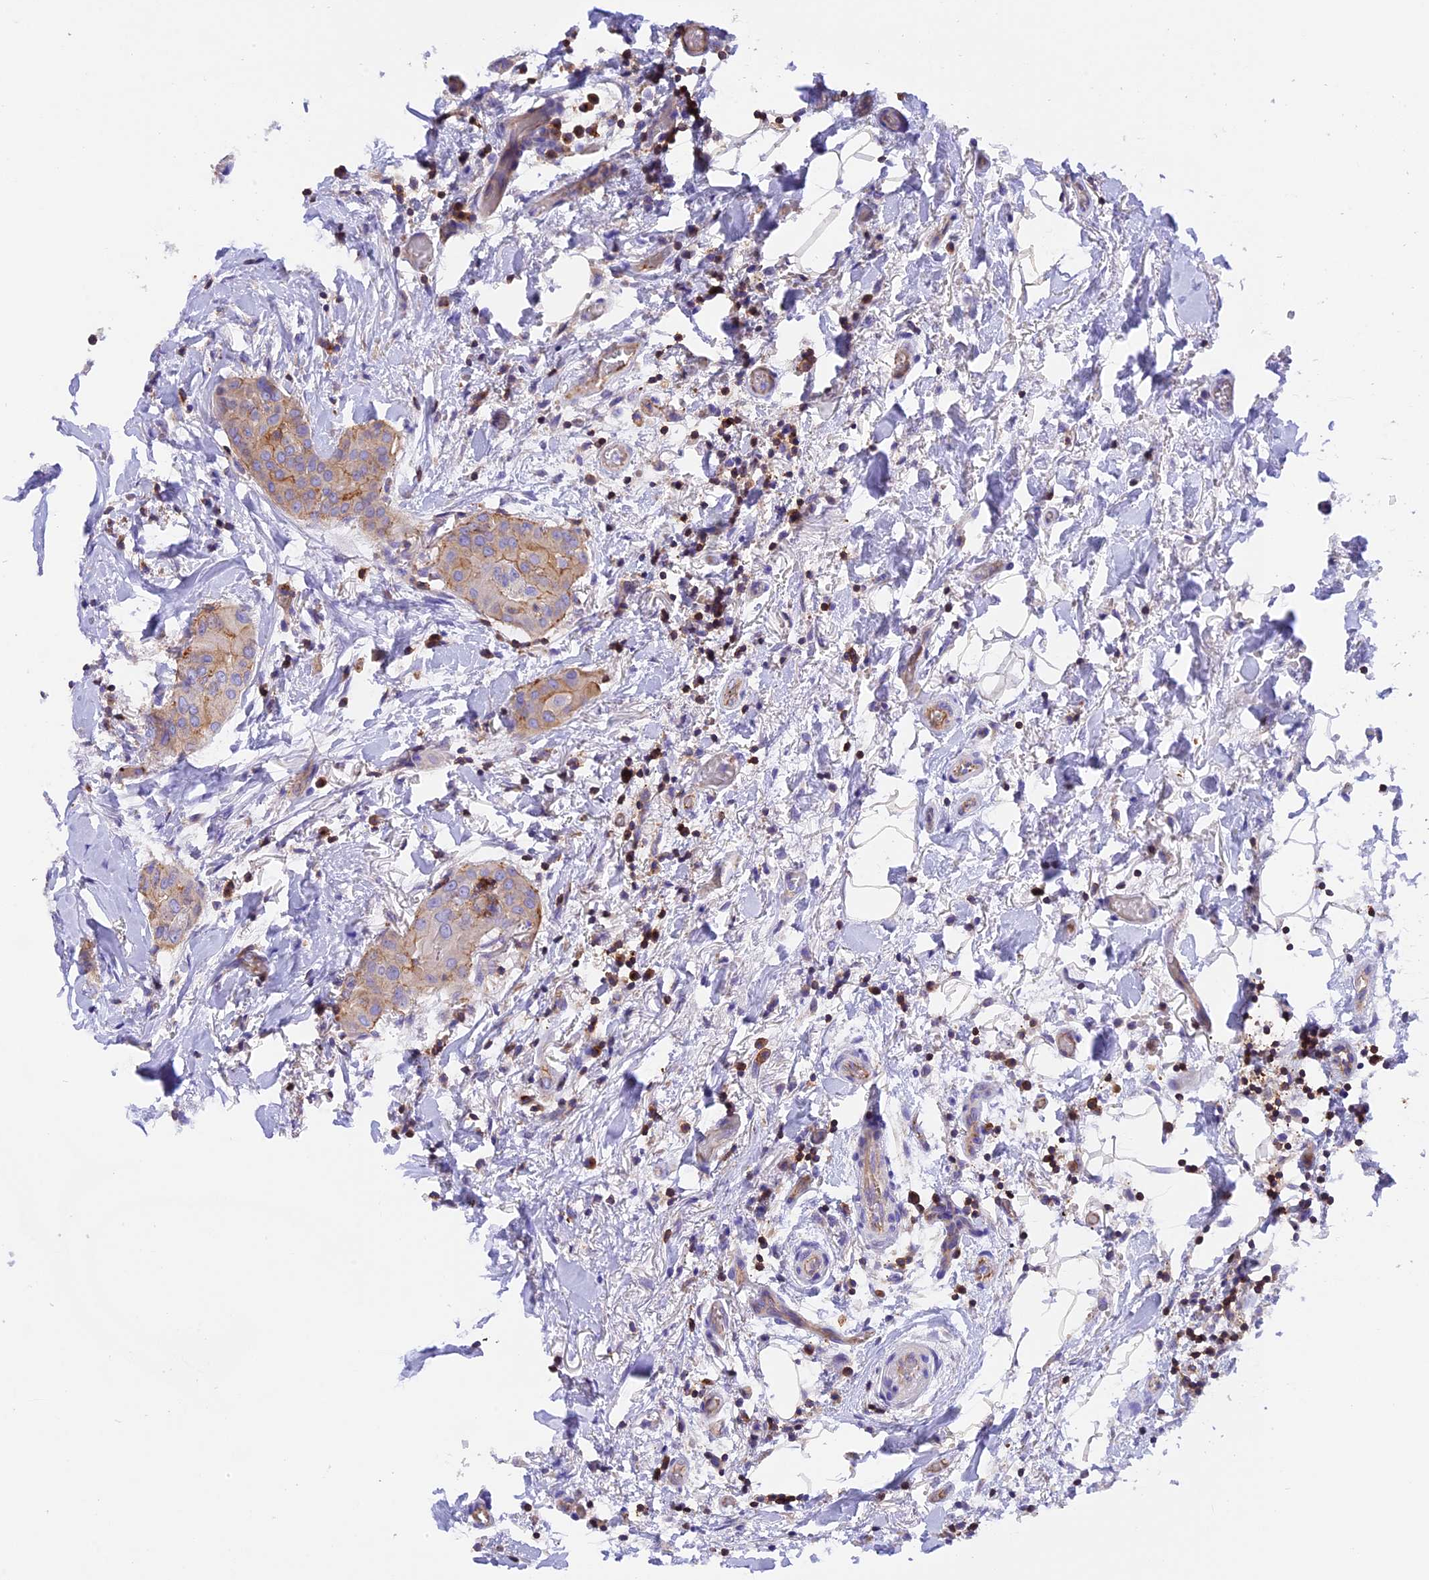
{"staining": {"intensity": "moderate", "quantity": "25%-75%", "location": "cytoplasmic/membranous"}, "tissue": "thyroid cancer", "cell_type": "Tumor cells", "image_type": "cancer", "snomed": [{"axis": "morphology", "description": "Papillary adenocarcinoma, NOS"}, {"axis": "topography", "description": "Thyroid gland"}], "caption": "This is a photomicrograph of immunohistochemistry staining of thyroid cancer, which shows moderate staining in the cytoplasmic/membranous of tumor cells.", "gene": "FAM193A", "patient": {"sex": "male", "age": 33}}